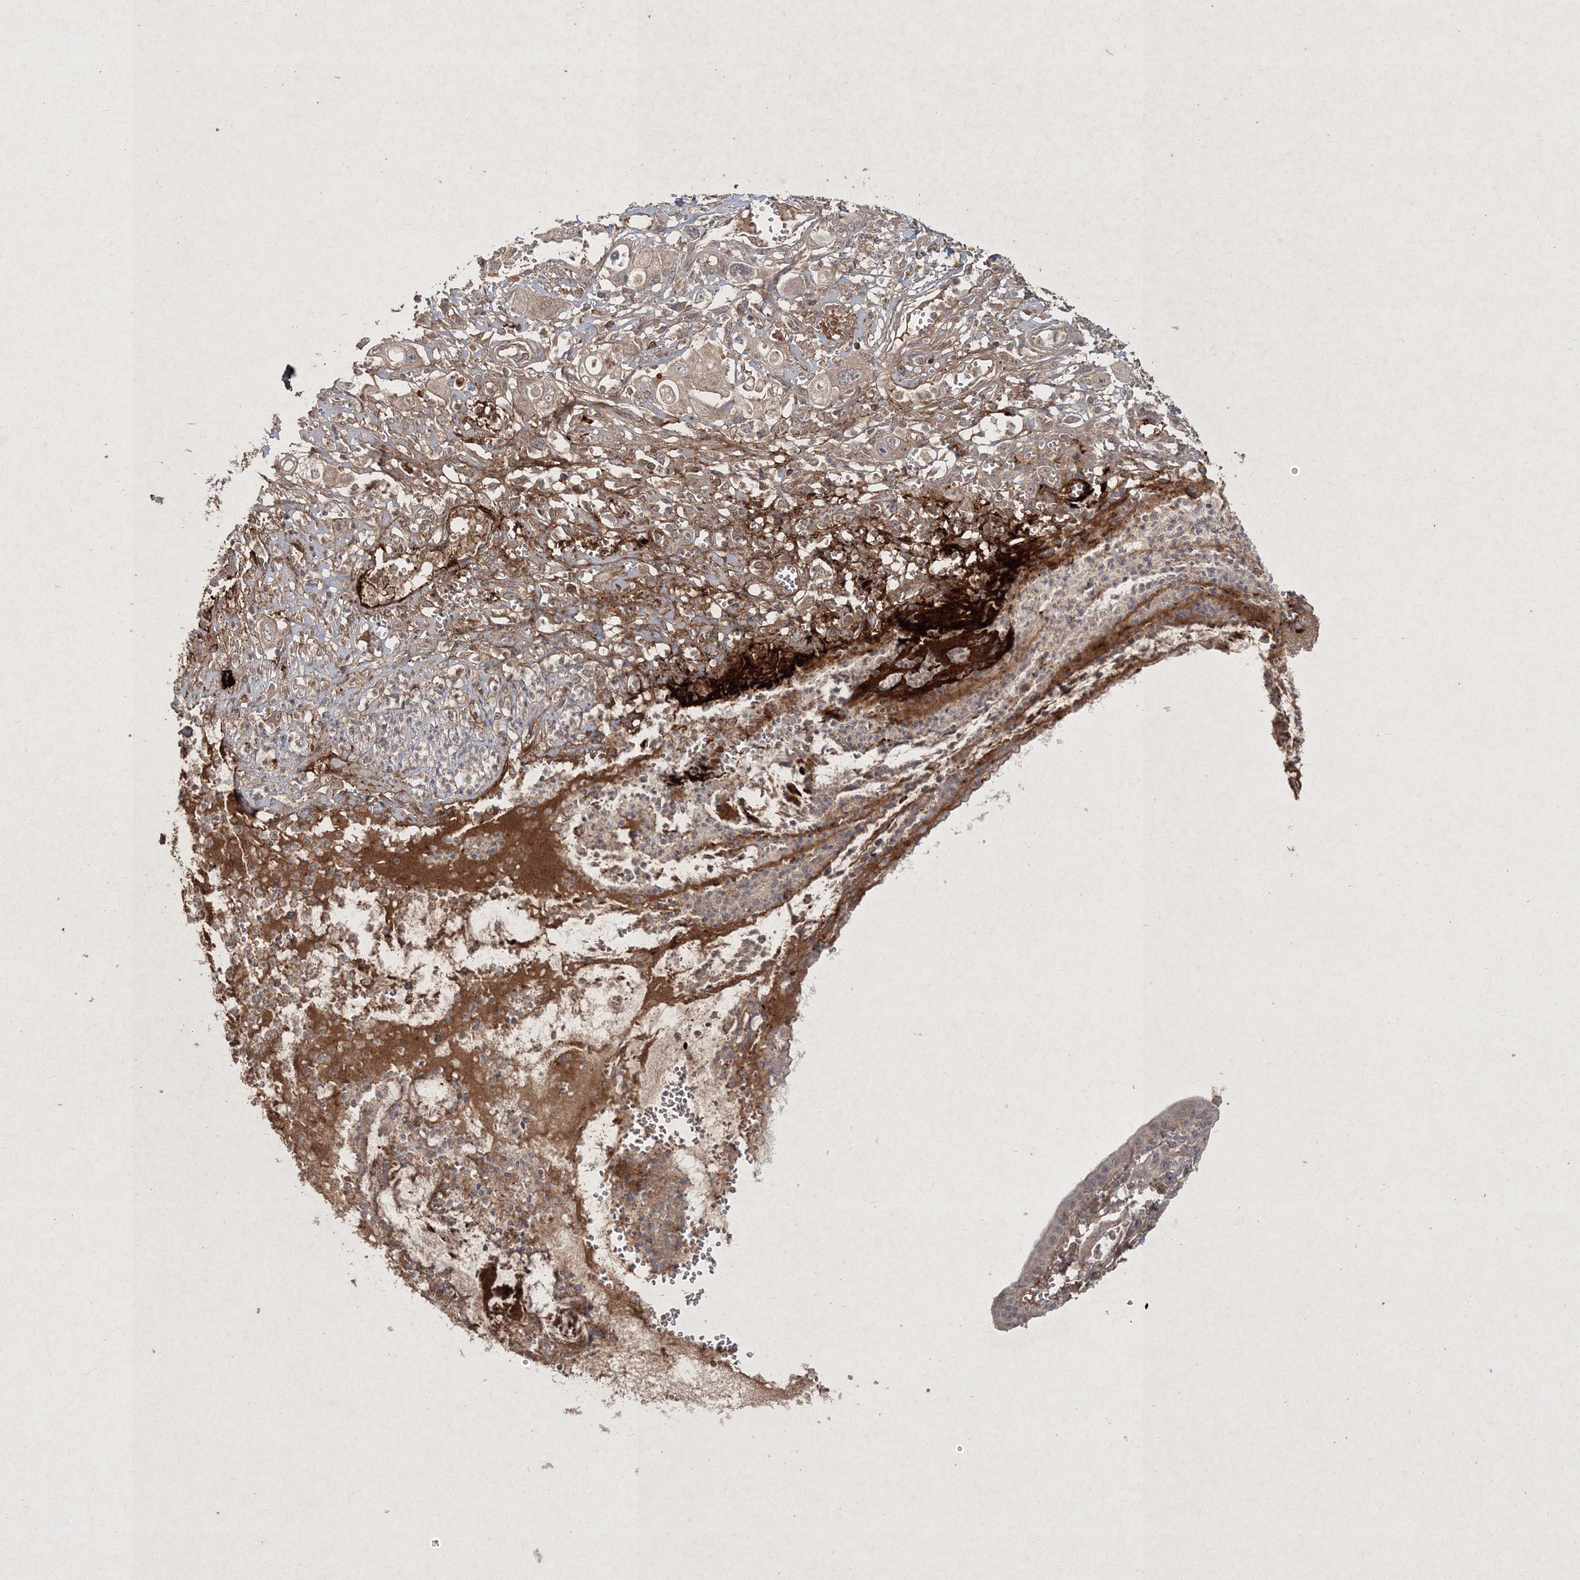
{"staining": {"intensity": "weak", "quantity": "25%-75%", "location": "cytoplasmic/membranous"}, "tissue": "pancreatic cancer", "cell_type": "Tumor cells", "image_type": "cancer", "snomed": [{"axis": "morphology", "description": "Adenocarcinoma, NOS"}, {"axis": "topography", "description": "Pancreas"}], "caption": "The micrograph demonstrates a brown stain indicating the presence of a protein in the cytoplasmic/membranous of tumor cells in pancreatic cancer.", "gene": "SPRY1", "patient": {"sex": "male", "age": 68}}